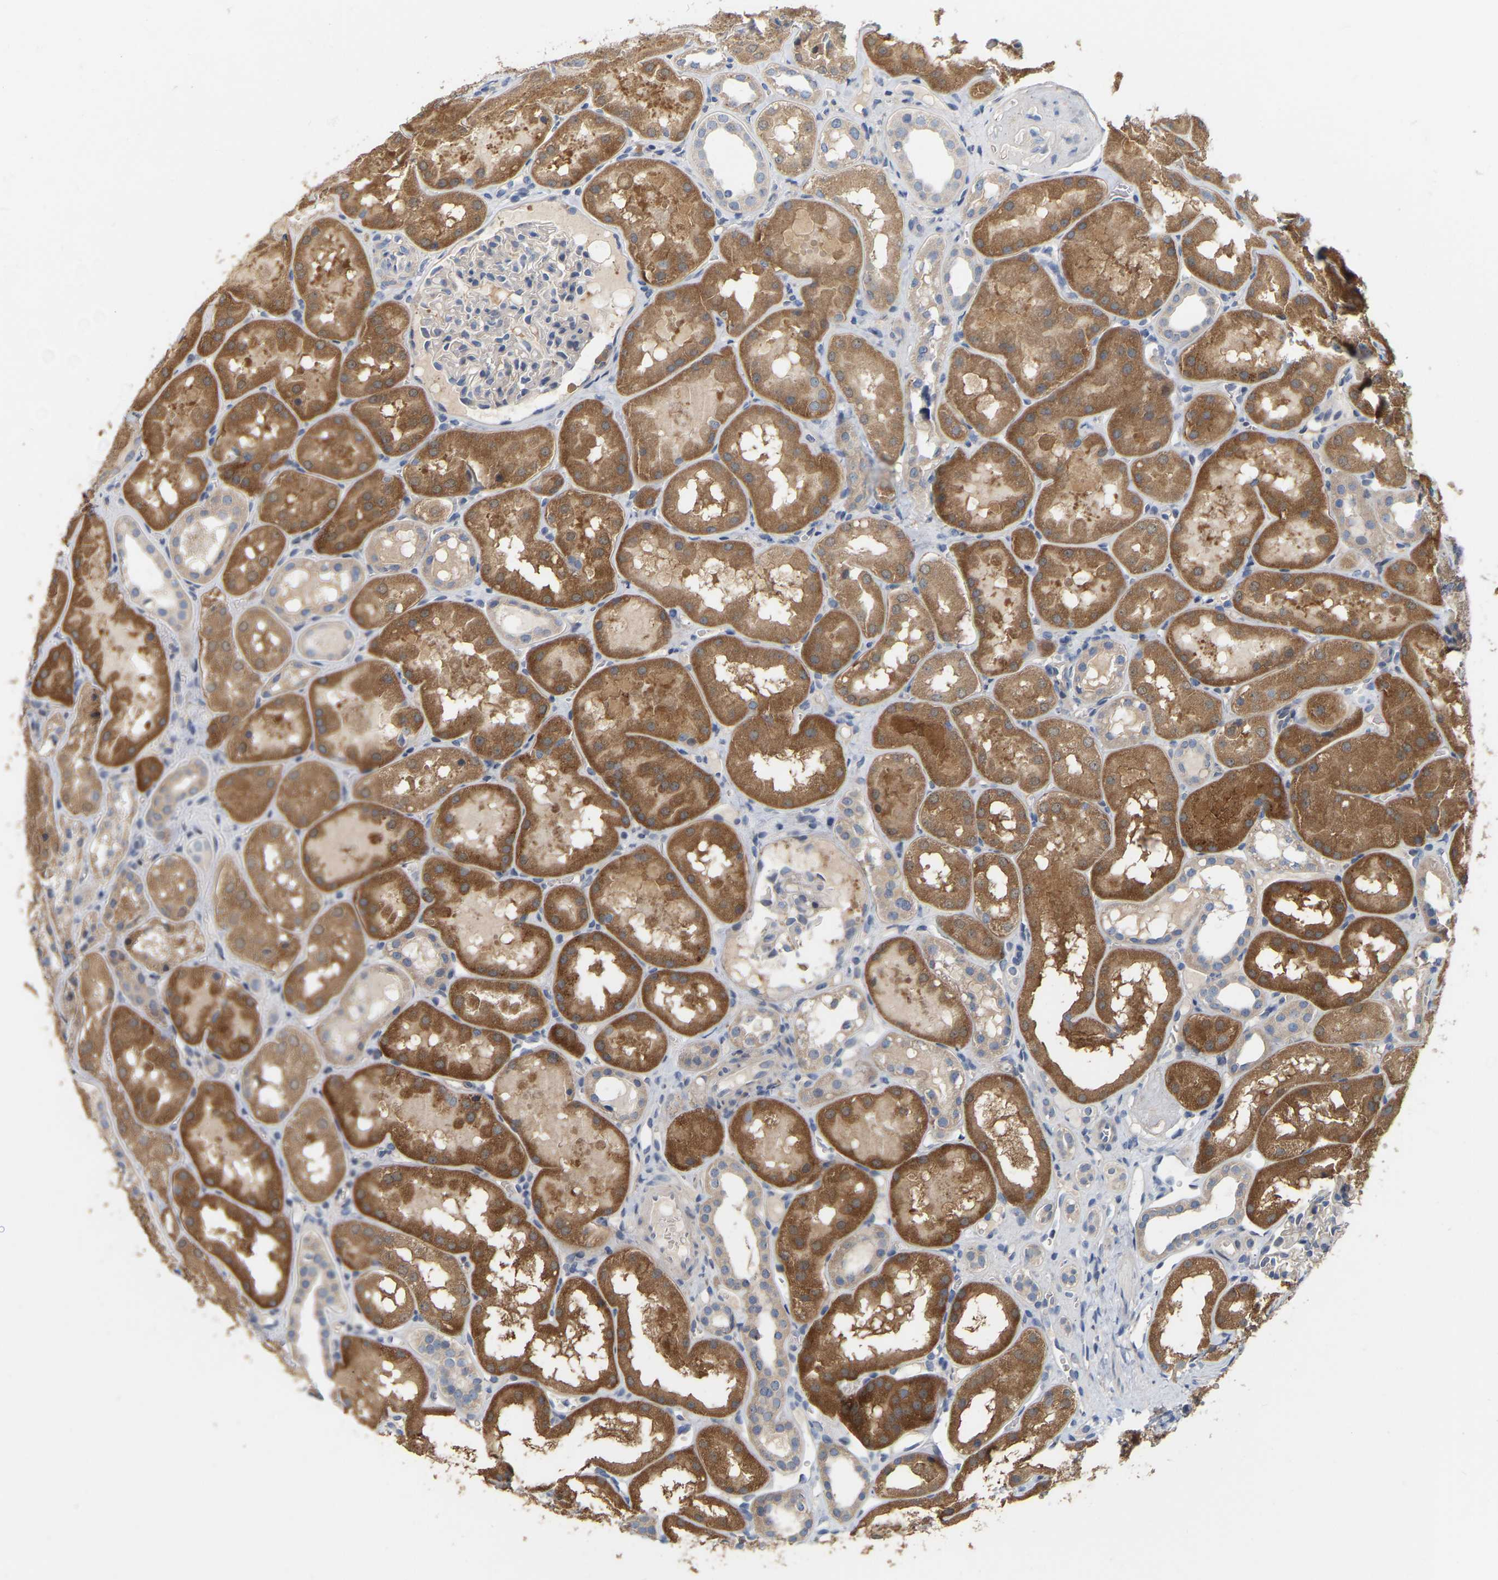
{"staining": {"intensity": "negative", "quantity": "none", "location": "none"}, "tissue": "kidney", "cell_type": "Cells in glomeruli", "image_type": "normal", "snomed": [{"axis": "morphology", "description": "Normal tissue, NOS"}, {"axis": "topography", "description": "Kidney"}, {"axis": "topography", "description": "Urinary bladder"}], "caption": "Cells in glomeruli show no significant positivity in unremarkable kidney. (DAB immunohistochemistry with hematoxylin counter stain).", "gene": "SSH1", "patient": {"sex": "male", "age": 16}}